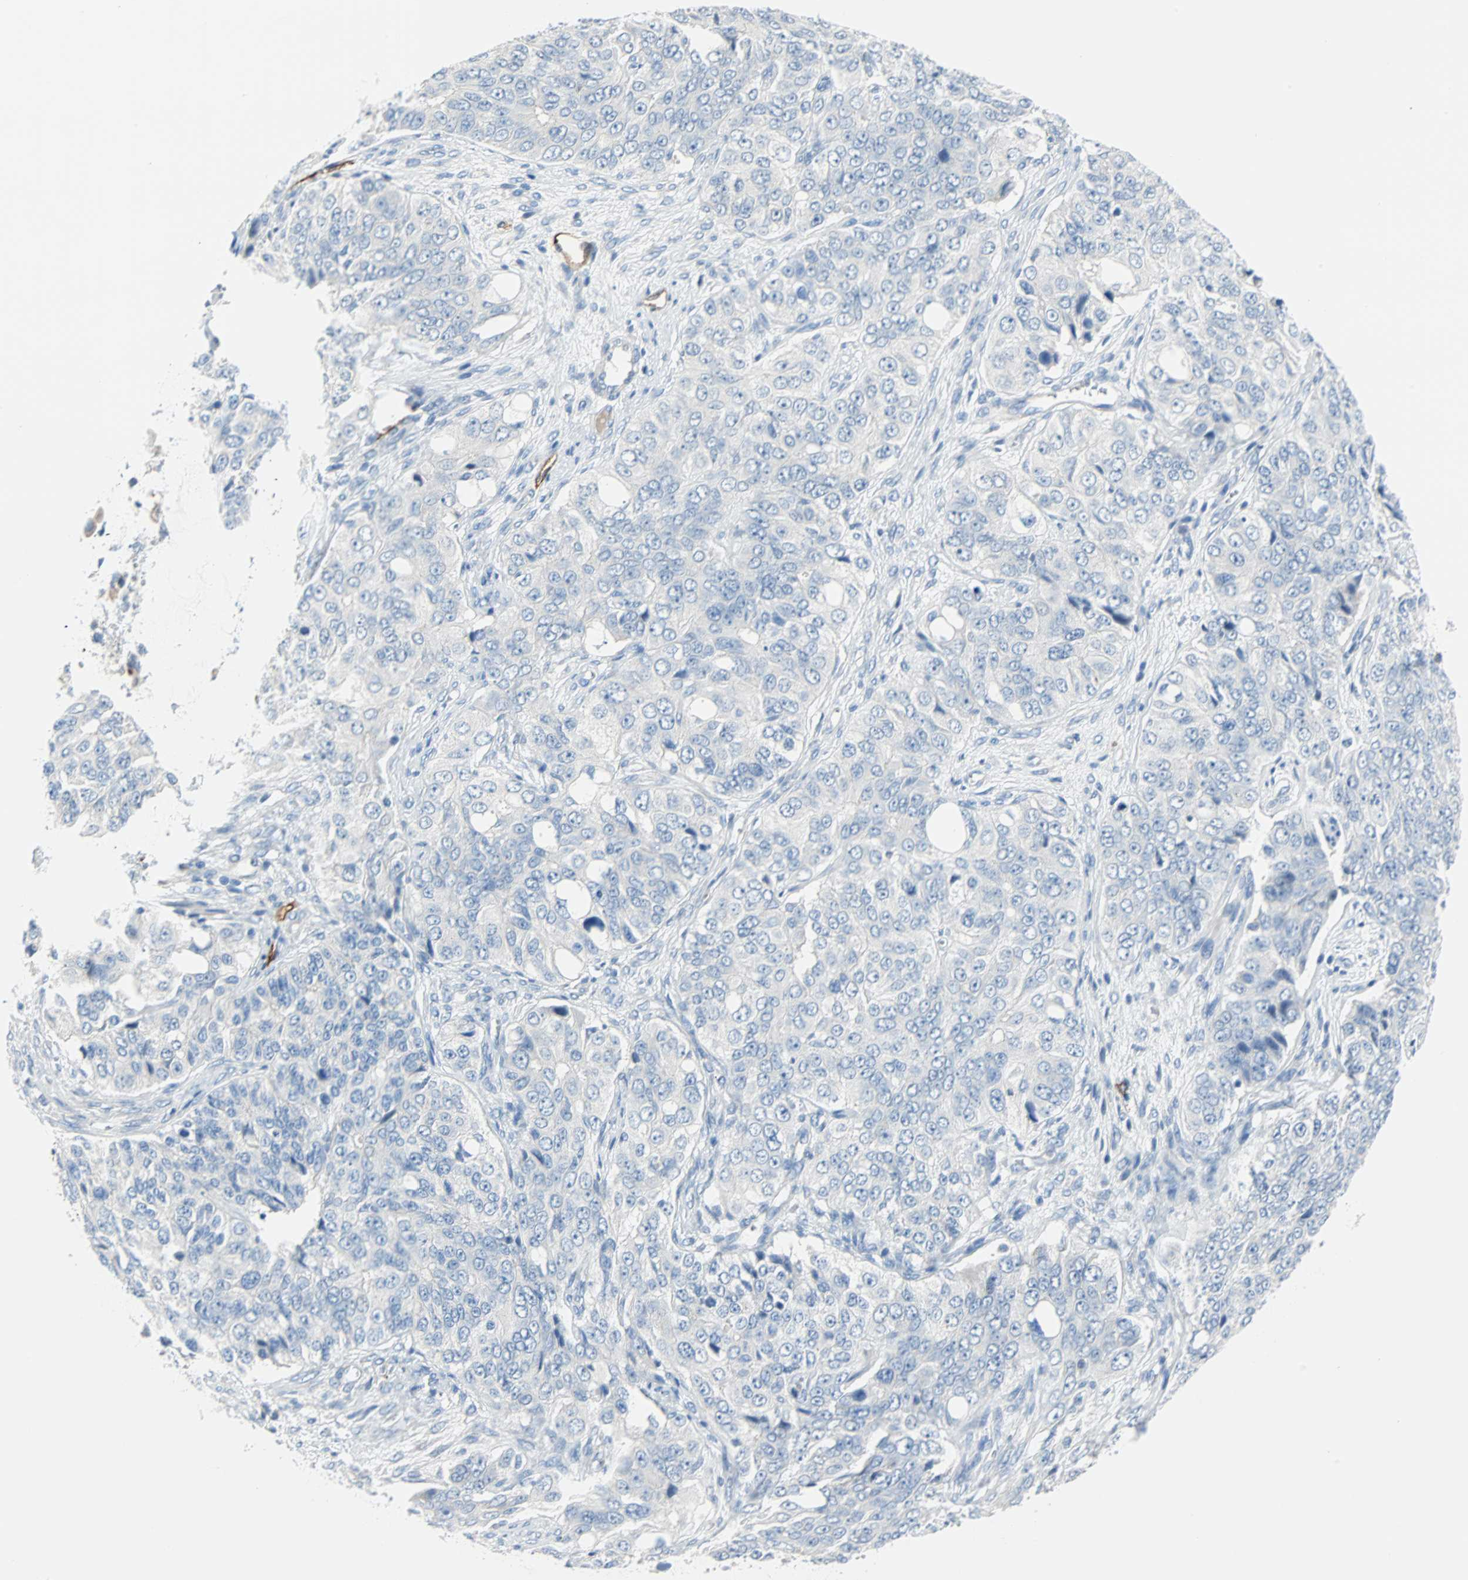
{"staining": {"intensity": "negative", "quantity": "none", "location": "none"}, "tissue": "ovarian cancer", "cell_type": "Tumor cells", "image_type": "cancer", "snomed": [{"axis": "morphology", "description": "Carcinoma, endometroid"}, {"axis": "topography", "description": "Ovary"}], "caption": "This image is of ovarian endometroid carcinoma stained with immunohistochemistry to label a protein in brown with the nuclei are counter-stained blue. There is no expression in tumor cells.", "gene": "PDPN", "patient": {"sex": "female", "age": 51}}